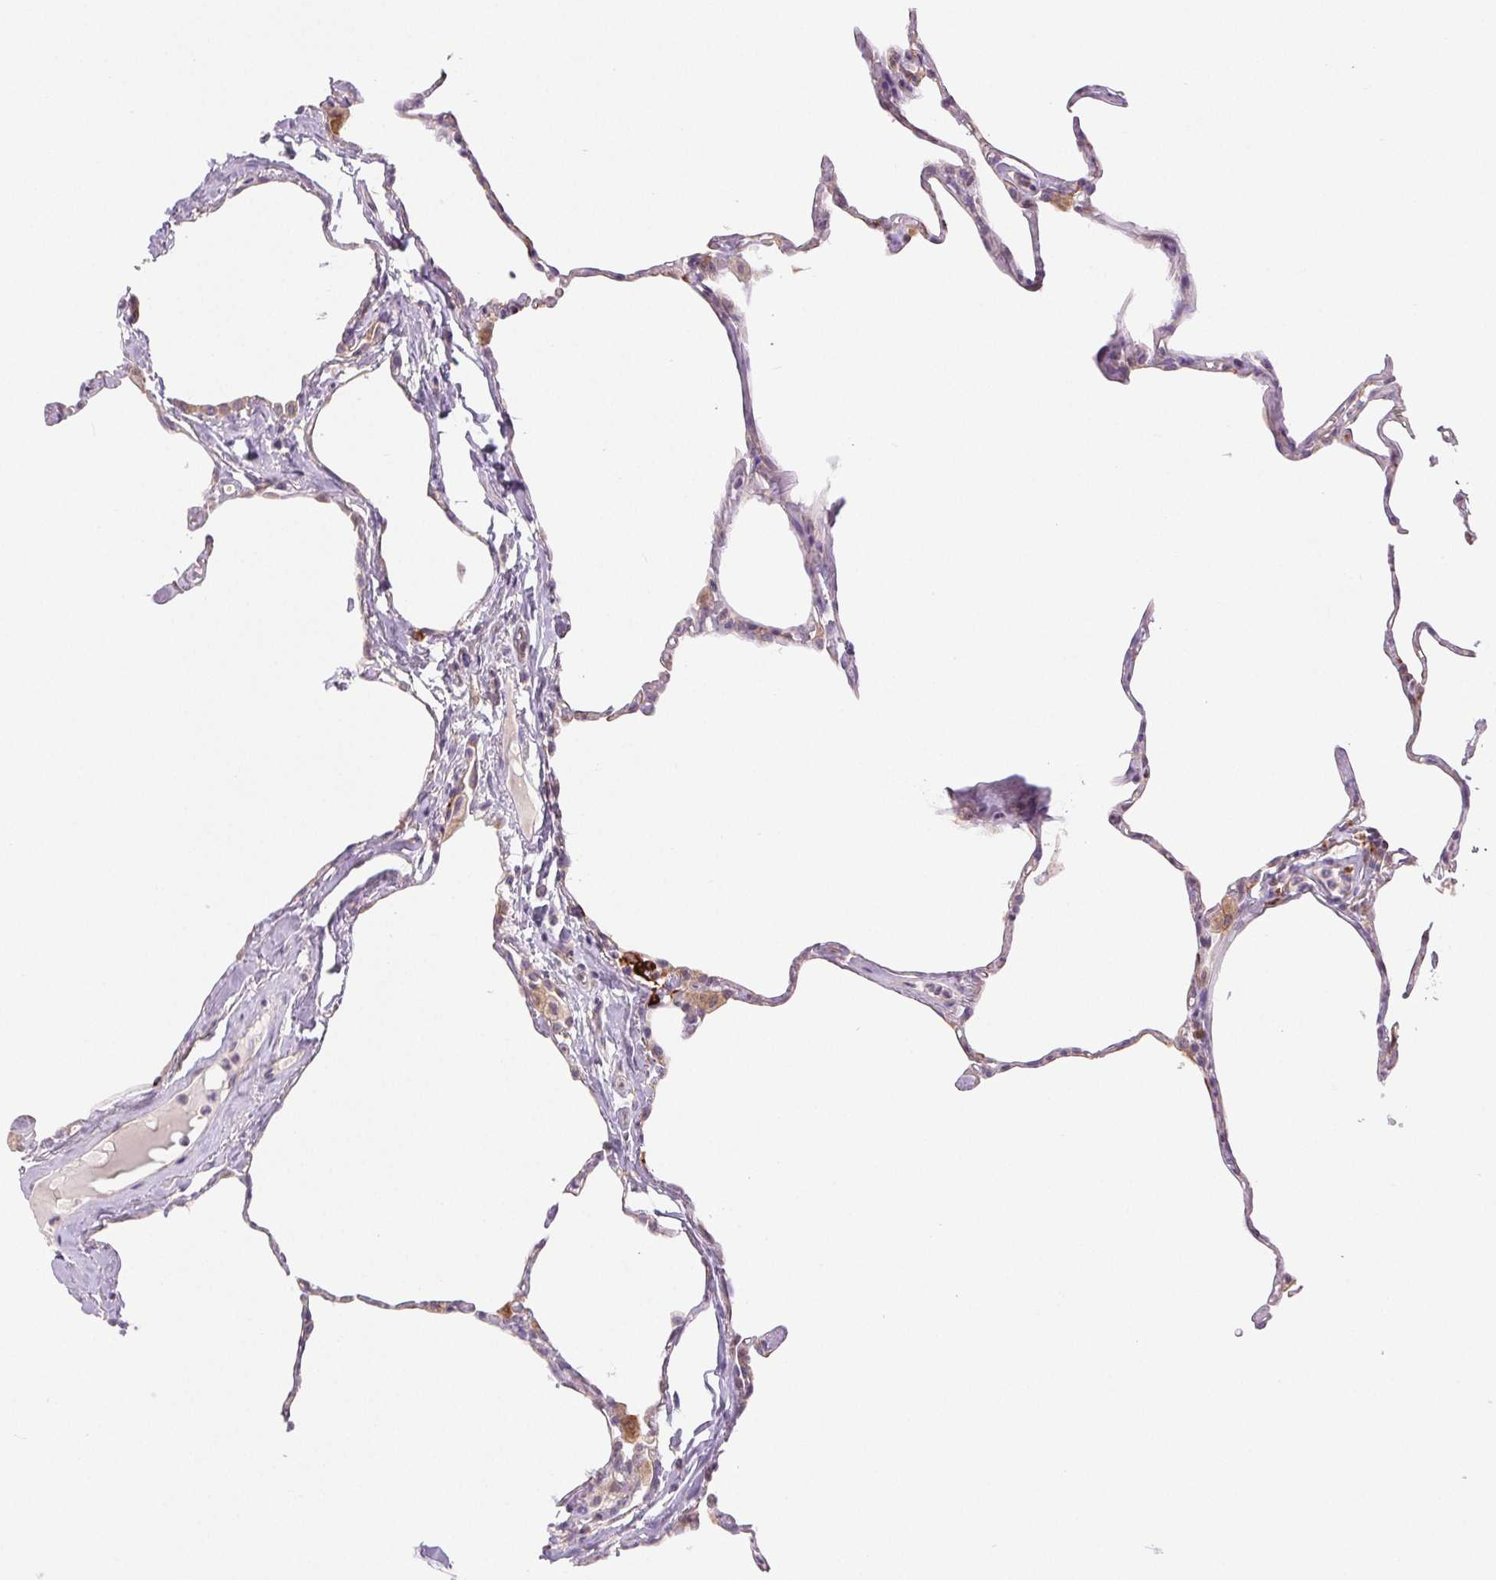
{"staining": {"intensity": "weak", "quantity": "<25%", "location": "cytoplasmic/membranous"}, "tissue": "lung", "cell_type": "Alveolar cells", "image_type": "normal", "snomed": [{"axis": "morphology", "description": "Normal tissue, NOS"}, {"axis": "topography", "description": "Lung"}], "caption": "A histopathology image of human lung is negative for staining in alveolar cells. (DAB (3,3'-diaminobenzidine) immunohistochemistry visualized using brightfield microscopy, high magnification).", "gene": "METTL17", "patient": {"sex": "male", "age": 65}}